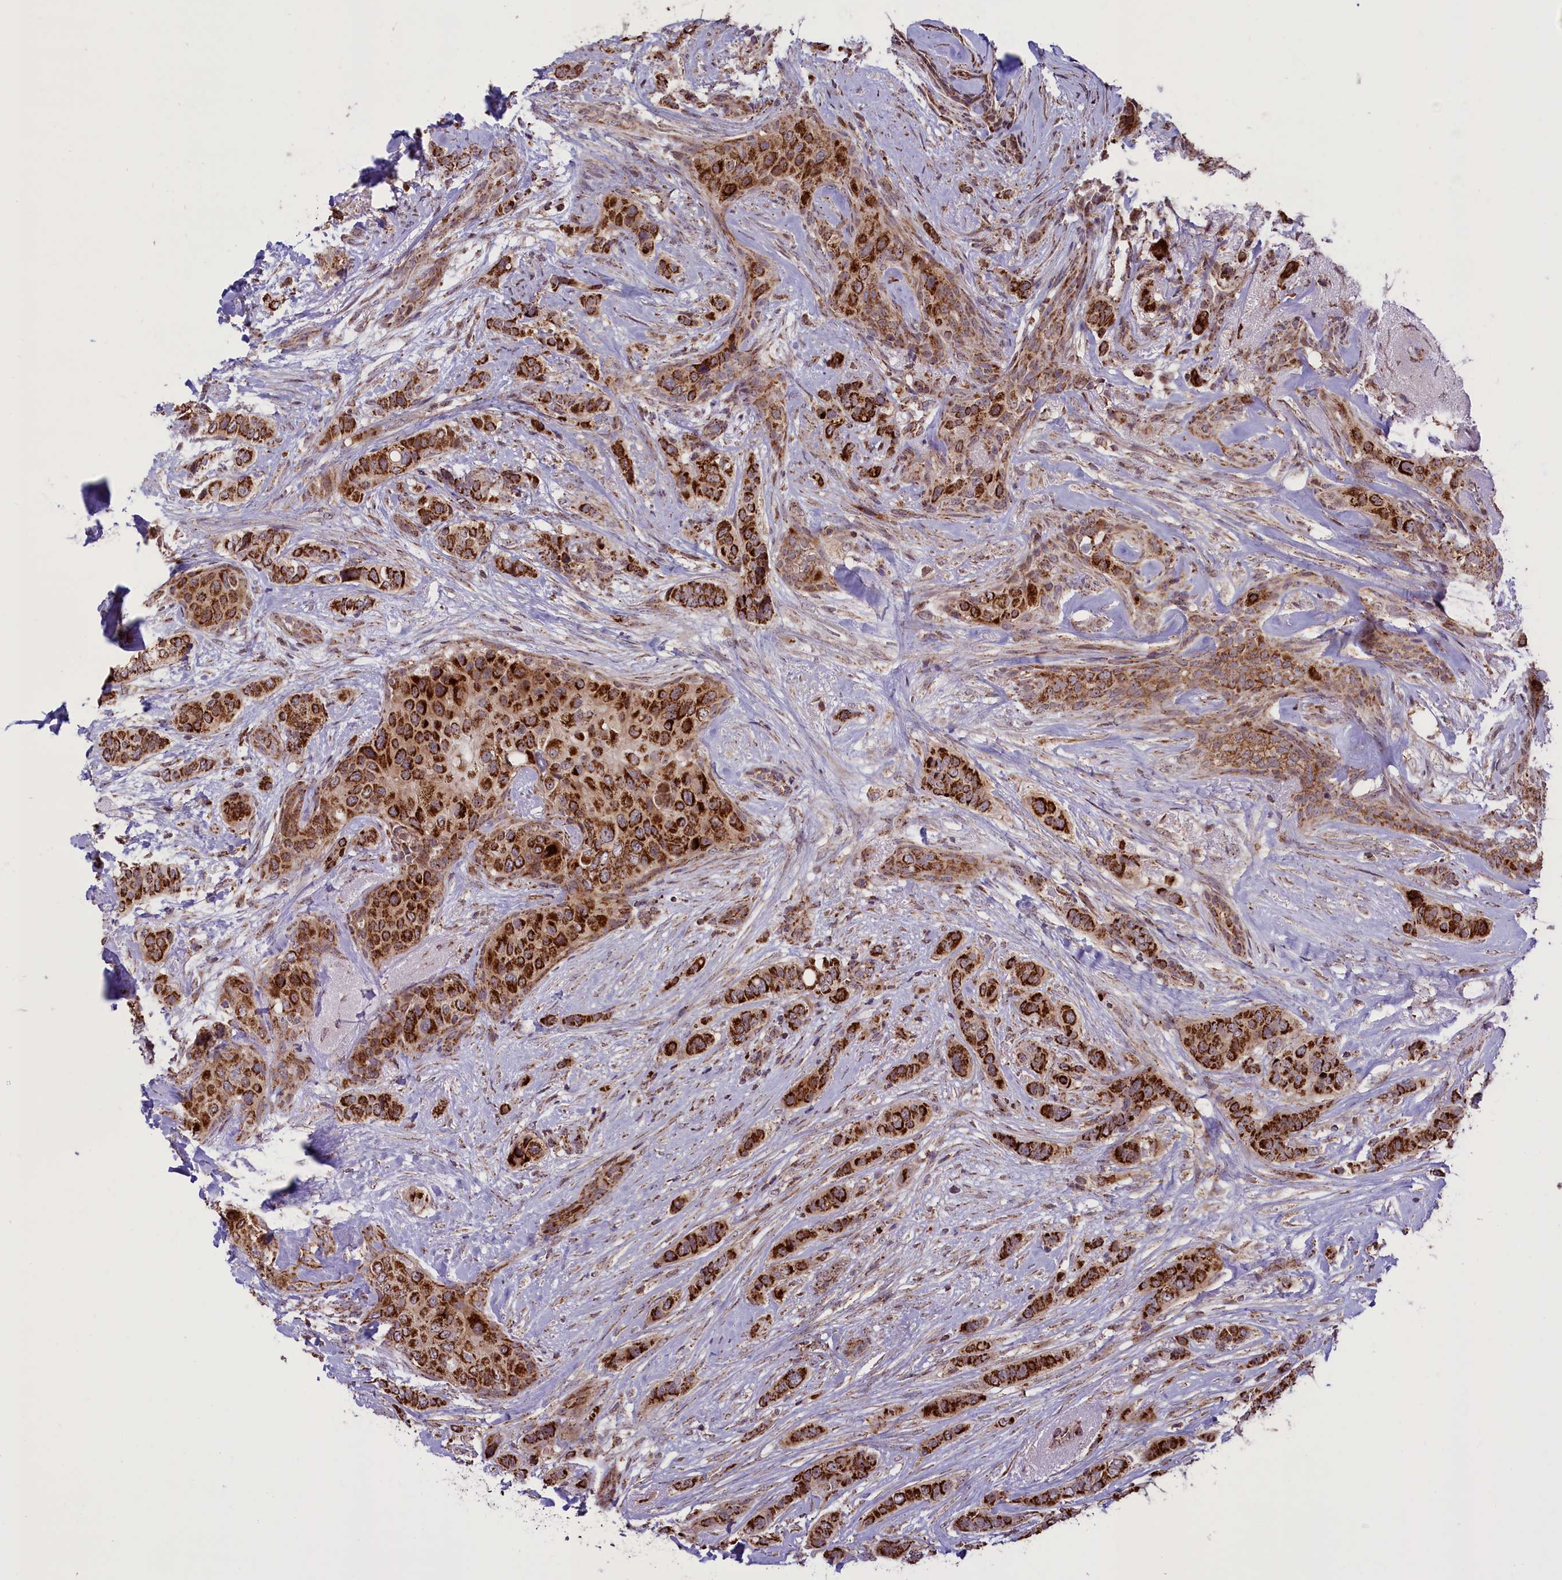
{"staining": {"intensity": "strong", "quantity": ">75%", "location": "cytoplasmic/membranous"}, "tissue": "breast cancer", "cell_type": "Tumor cells", "image_type": "cancer", "snomed": [{"axis": "morphology", "description": "Lobular carcinoma"}, {"axis": "topography", "description": "Breast"}], "caption": "A brown stain highlights strong cytoplasmic/membranous positivity of a protein in human lobular carcinoma (breast) tumor cells.", "gene": "GLRX5", "patient": {"sex": "female", "age": 51}}